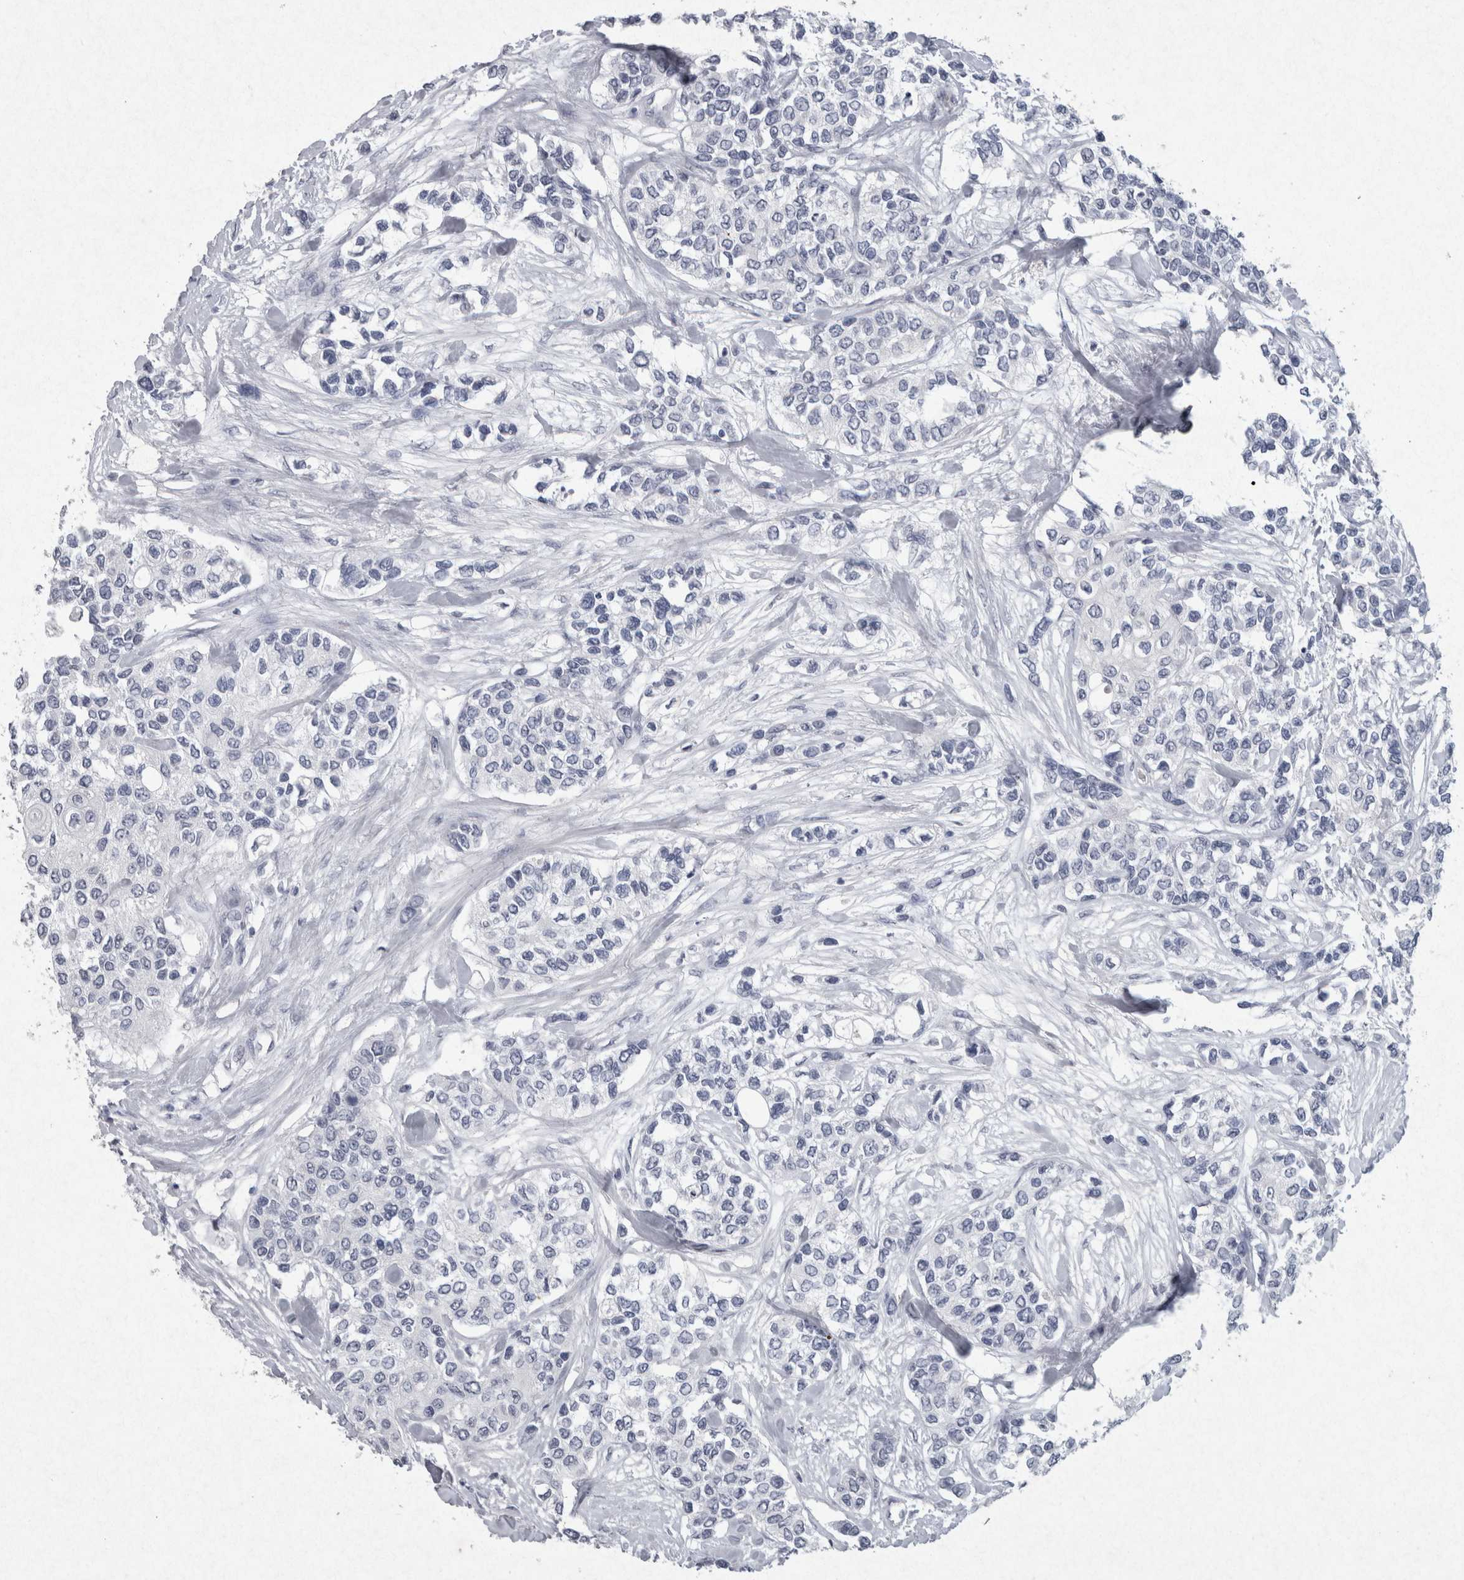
{"staining": {"intensity": "negative", "quantity": "none", "location": "none"}, "tissue": "urothelial cancer", "cell_type": "Tumor cells", "image_type": "cancer", "snomed": [{"axis": "morphology", "description": "Urothelial carcinoma, High grade"}, {"axis": "topography", "description": "Urinary bladder"}], "caption": "Immunohistochemical staining of human urothelial cancer exhibits no significant staining in tumor cells.", "gene": "PDX1", "patient": {"sex": "female", "age": 56}}